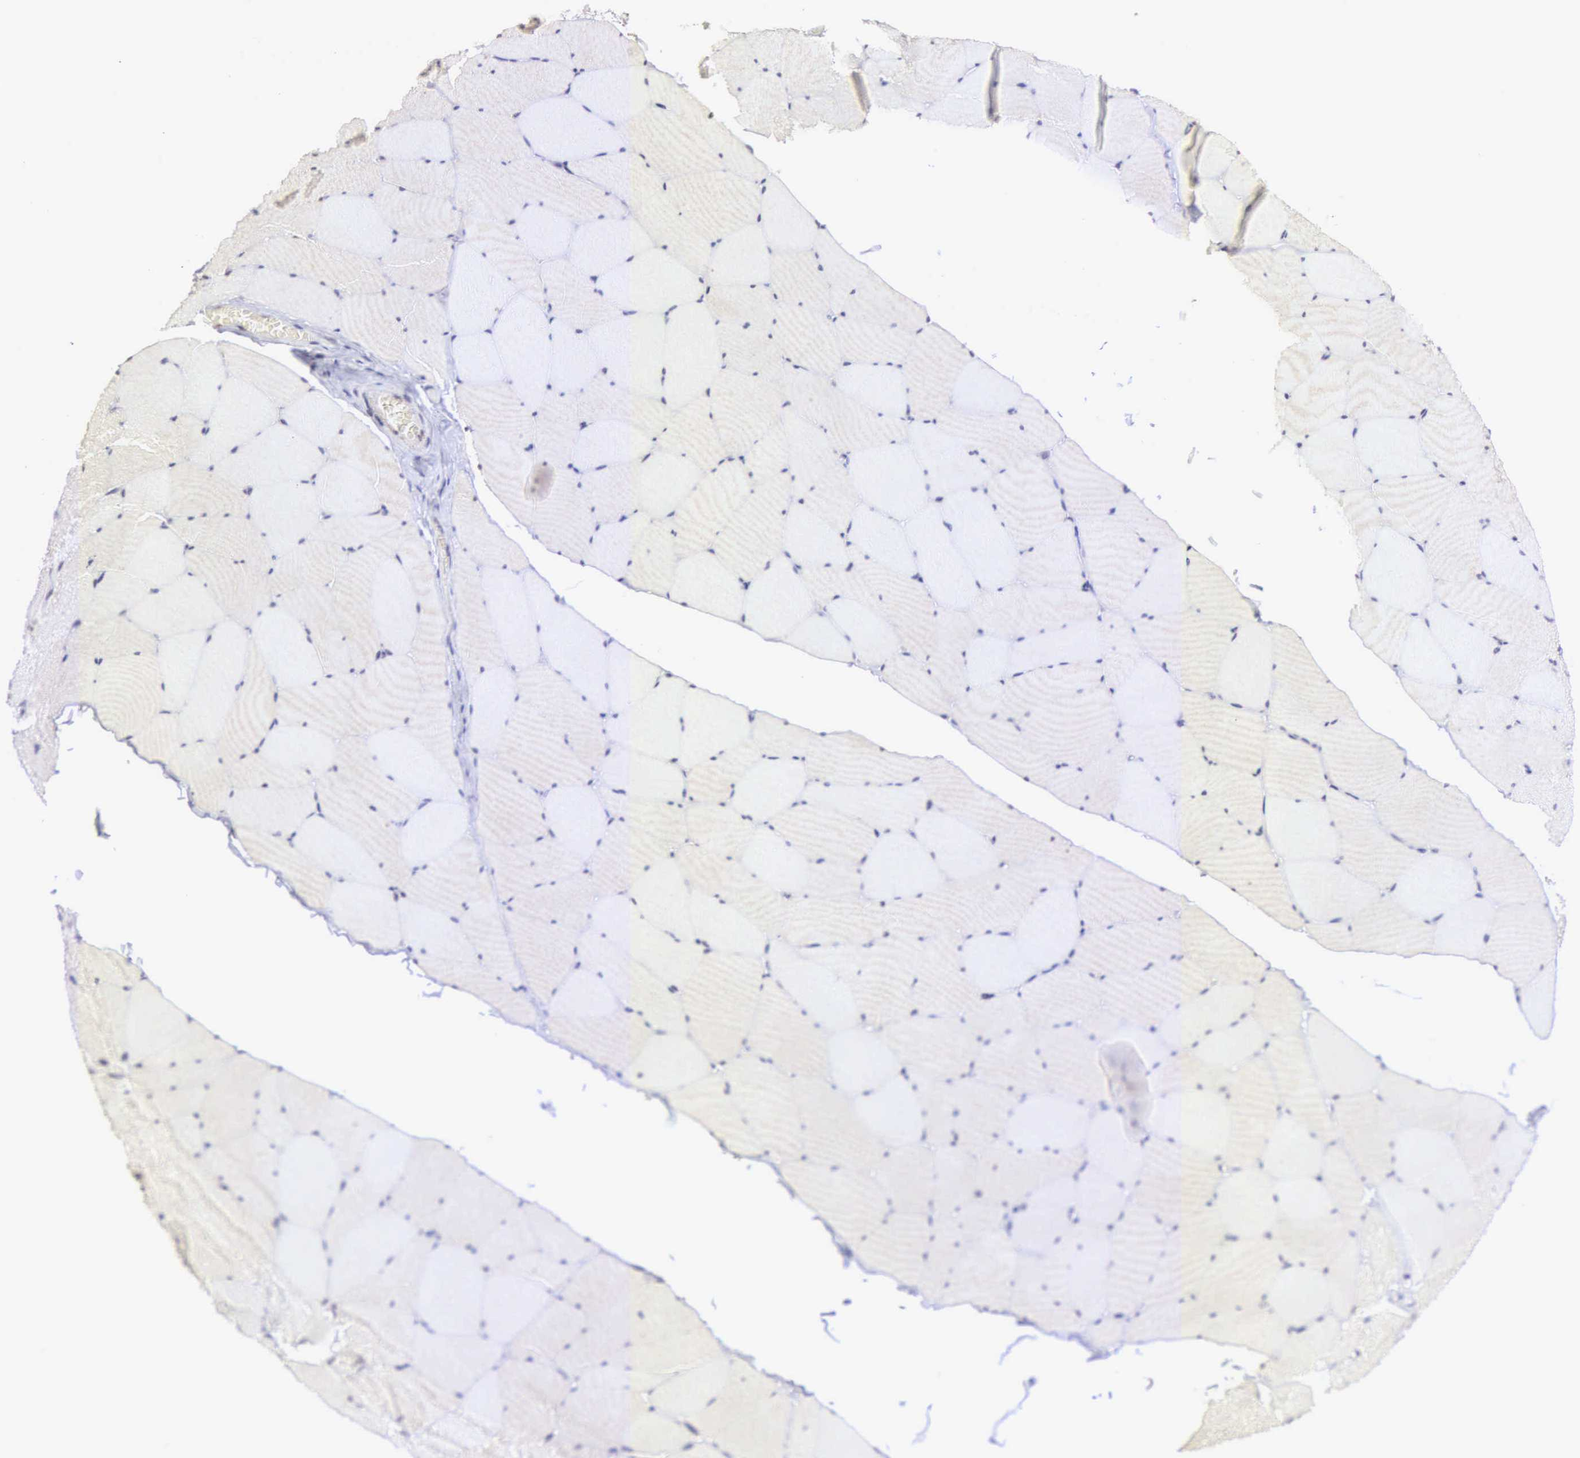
{"staining": {"intensity": "weak", "quantity": "<25%", "location": "nuclear"}, "tissue": "skeletal muscle", "cell_type": "Myocytes", "image_type": "normal", "snomed": [{"axis": "morphology", "description": "Normal tissue, NOS"}, {"axis": "topography", "description": "Skeletal muscle"}, {"axis": "topography", "description": "Salivary gland"}], "caption": "High magnification brightfield microscopy of unremarkable skeletal muscle stained with DAB (3,3'-diaminobenzidine) (brown) and counterstained with hematoxylin (blue): myocytes show no significant staining. Brightfield microscopy of IHC stained with DAB (3,3'-diaminobenzidine) (brown) and hematoxylin (blue), captured at high magnification.", "gene": "MORC2", "patient": {"sex": "male", "age": 62}}